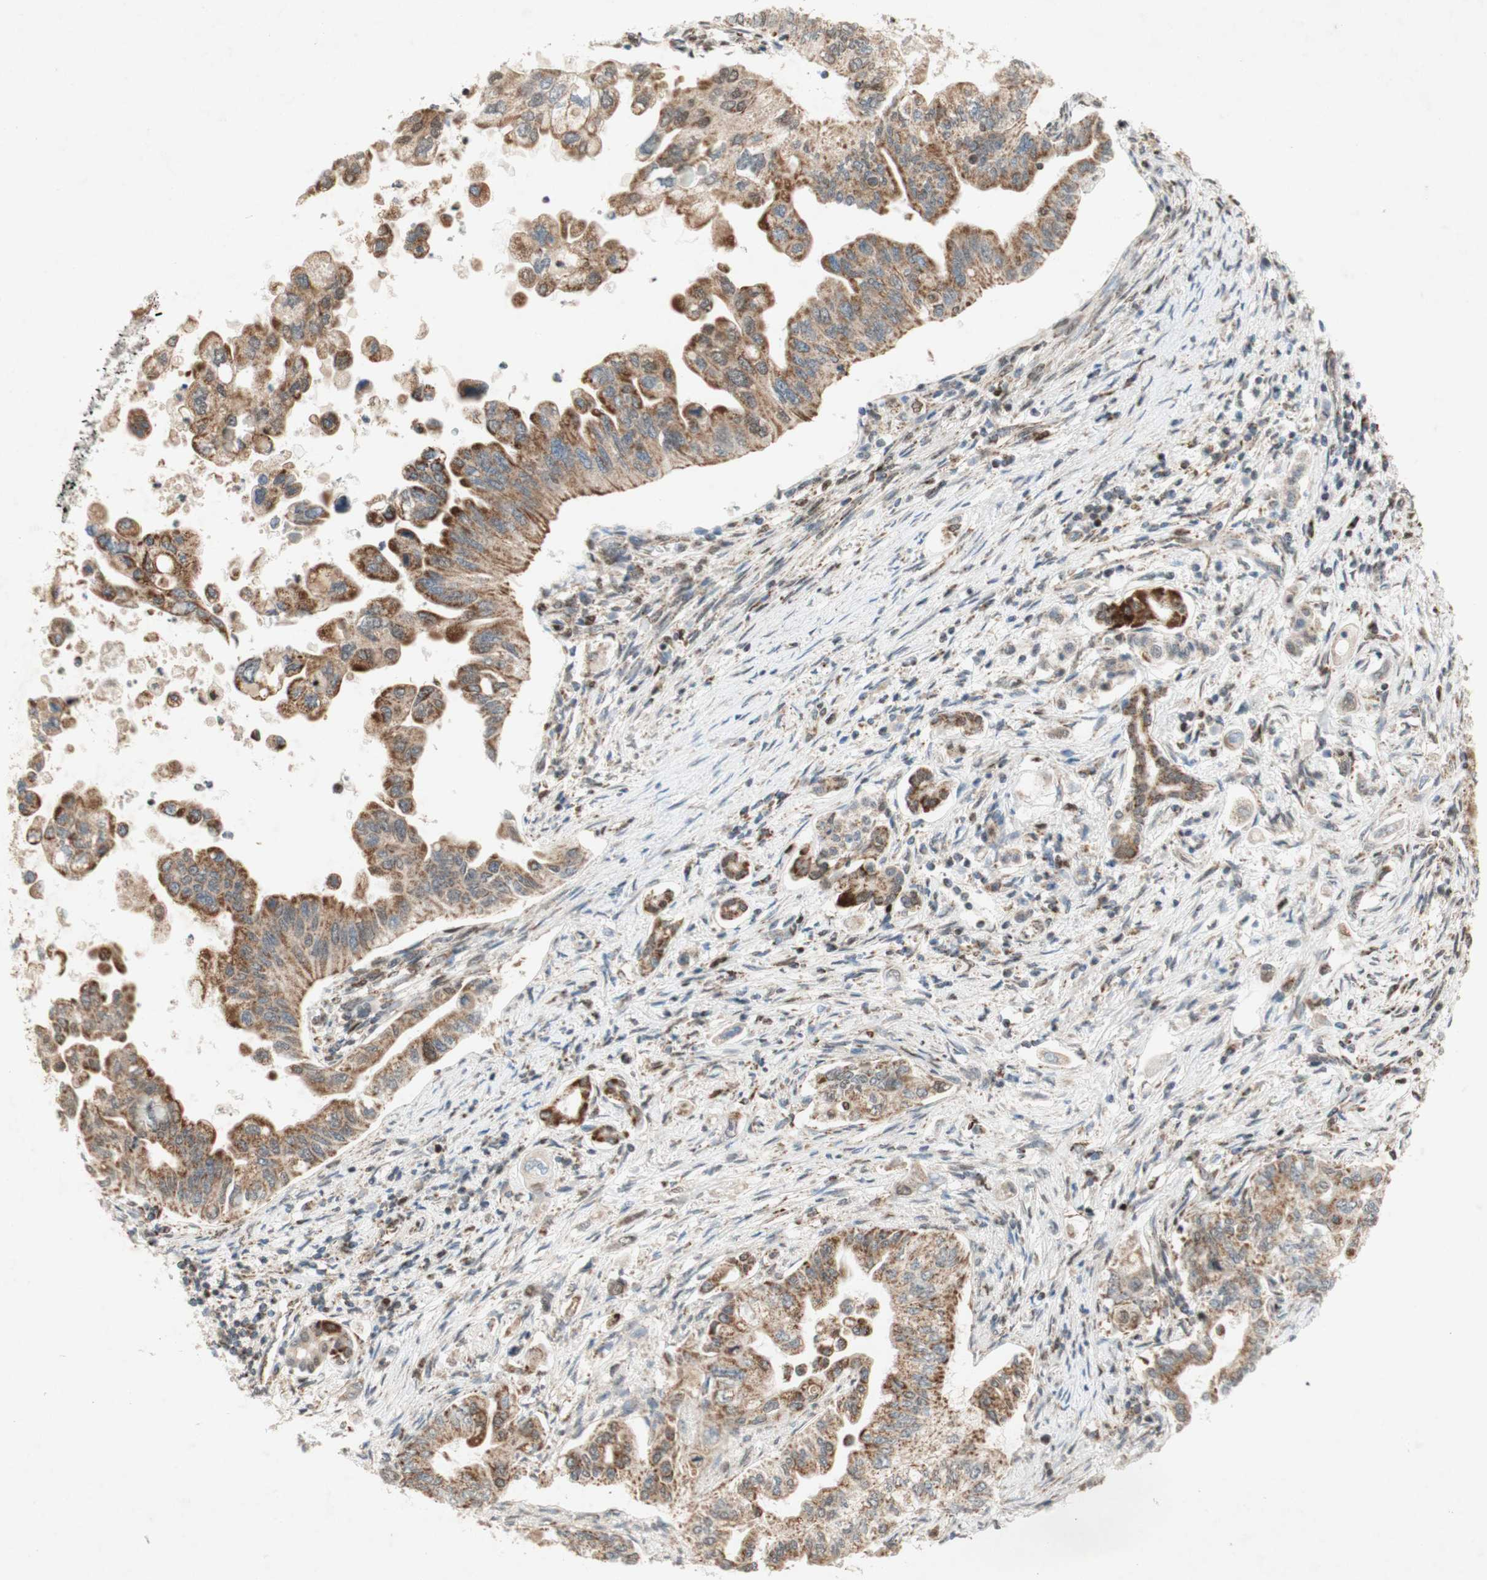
{"staining": {"intensity": "moderate", "quantity": "<25%", "location": "cytoplasmic/membranous"}, "tissue": "pancreatic cancer", "cell_type": "Tumor cells", "image_type": "cancer", "snomed": [{"axis": "morphology", "description": "Normal tissue, NOS"}, {"axis": "topography", "description": "Pancreas"}], "caption": "Protein staining of pancreatic cancer tissue demonstrates moderate cytoplasmic/membranous expression in about <25% of tumor cells.", "gene": "DNMT3A", "patient": {"sex": "male", "age": 42}}